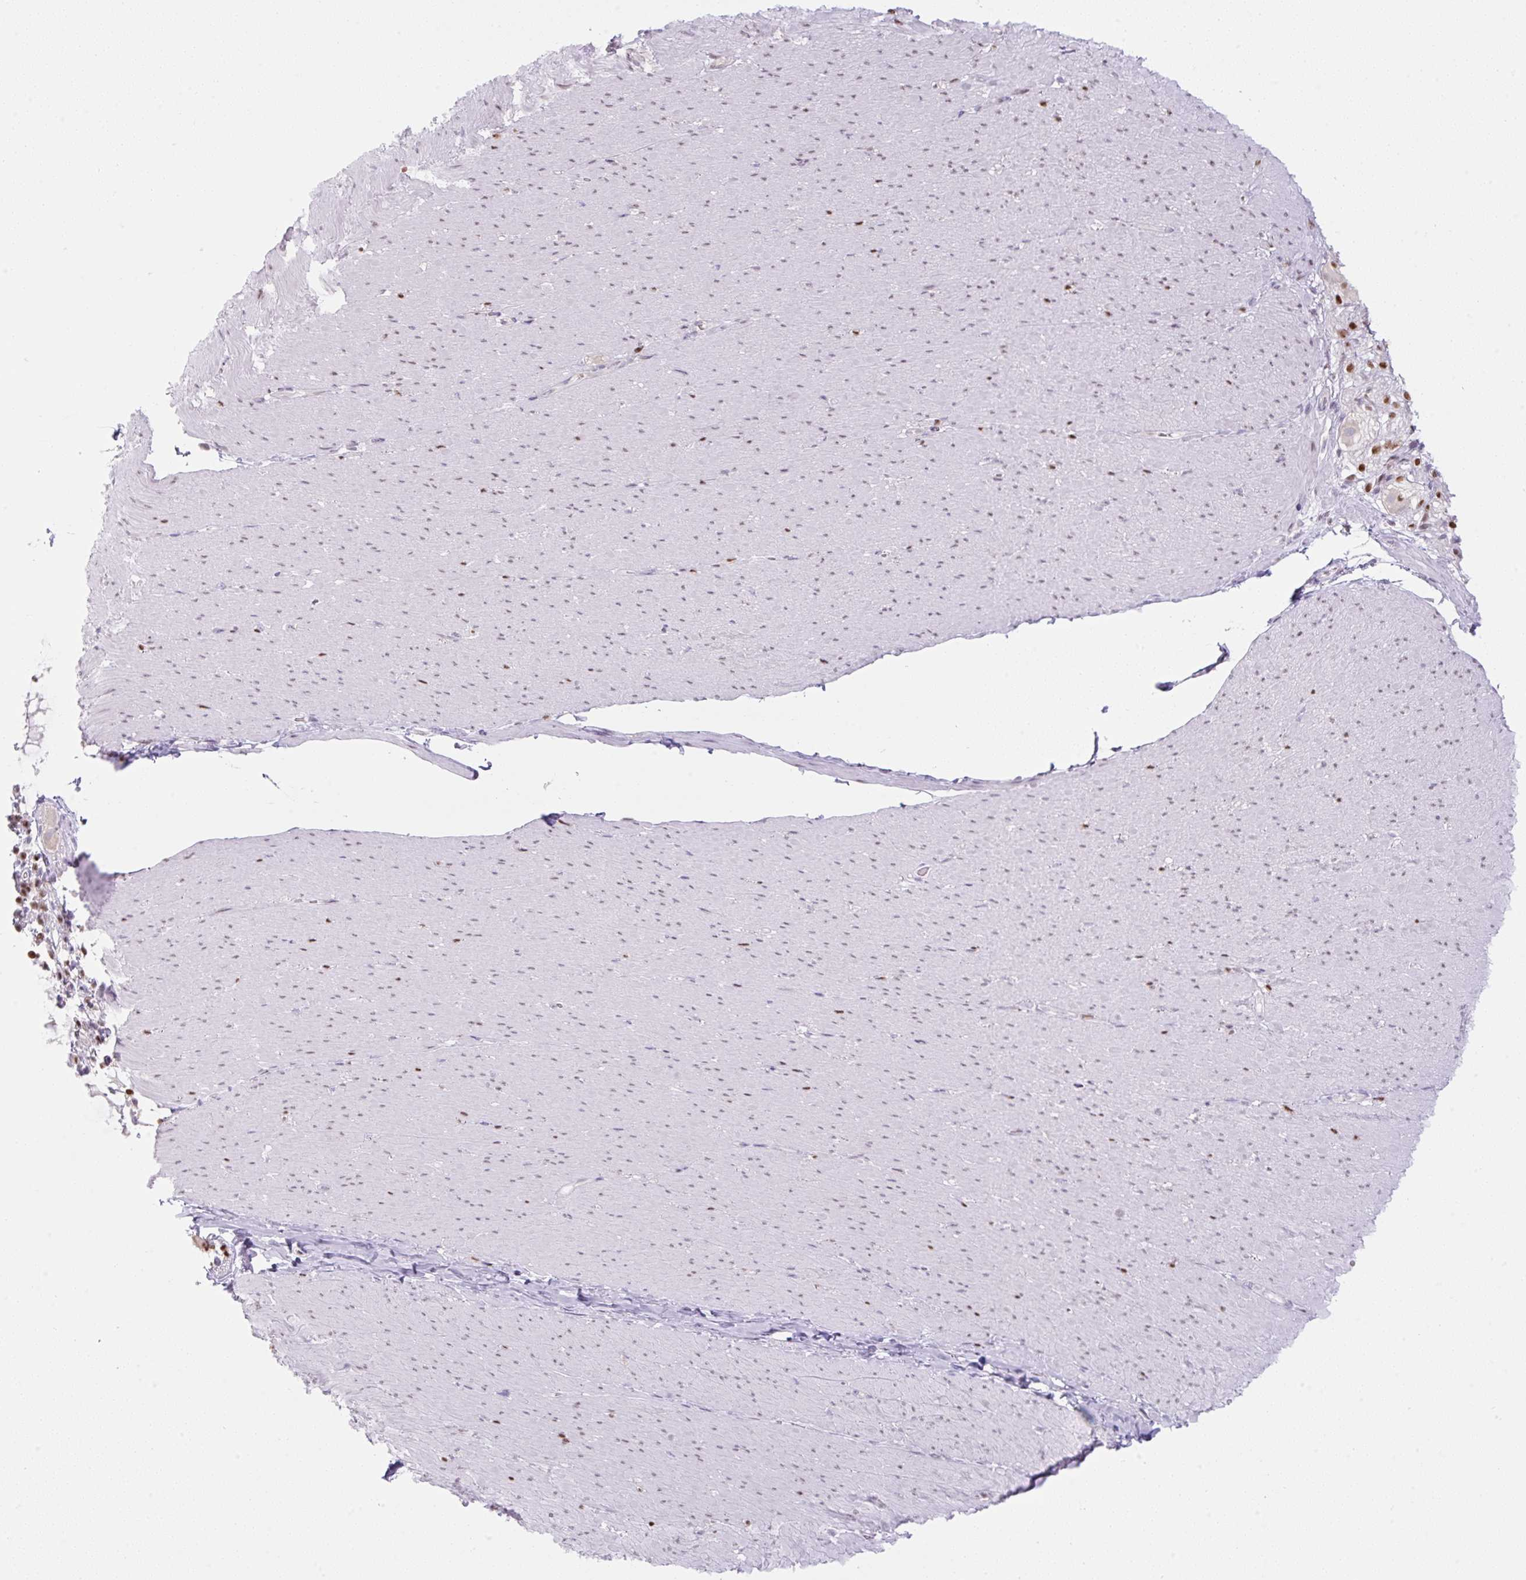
{"staining": {"intensity": "negative", "quantity": "none", "location": "none"}, "tissue": "smooth muscle", "cell_type": "Smooth muscle cells", "image_type": "normal", "snomed": [{"axis": "morphology", "description": "Normal tissue, NOS"}, {"axis": "topography", "description": "Smooth muscle"}, {"axis": "topography", "description": "Rectum"}], "caption": "Smooth muscle was stained to show a protein in brown. There is no significant staining in smooth muscle cells. The staining is performed using DAB brown chromogen with nuclei counter-stained in using hematoxylin.", "gene": "TLE3", "patient": {"sex": "male", "age": 53}}